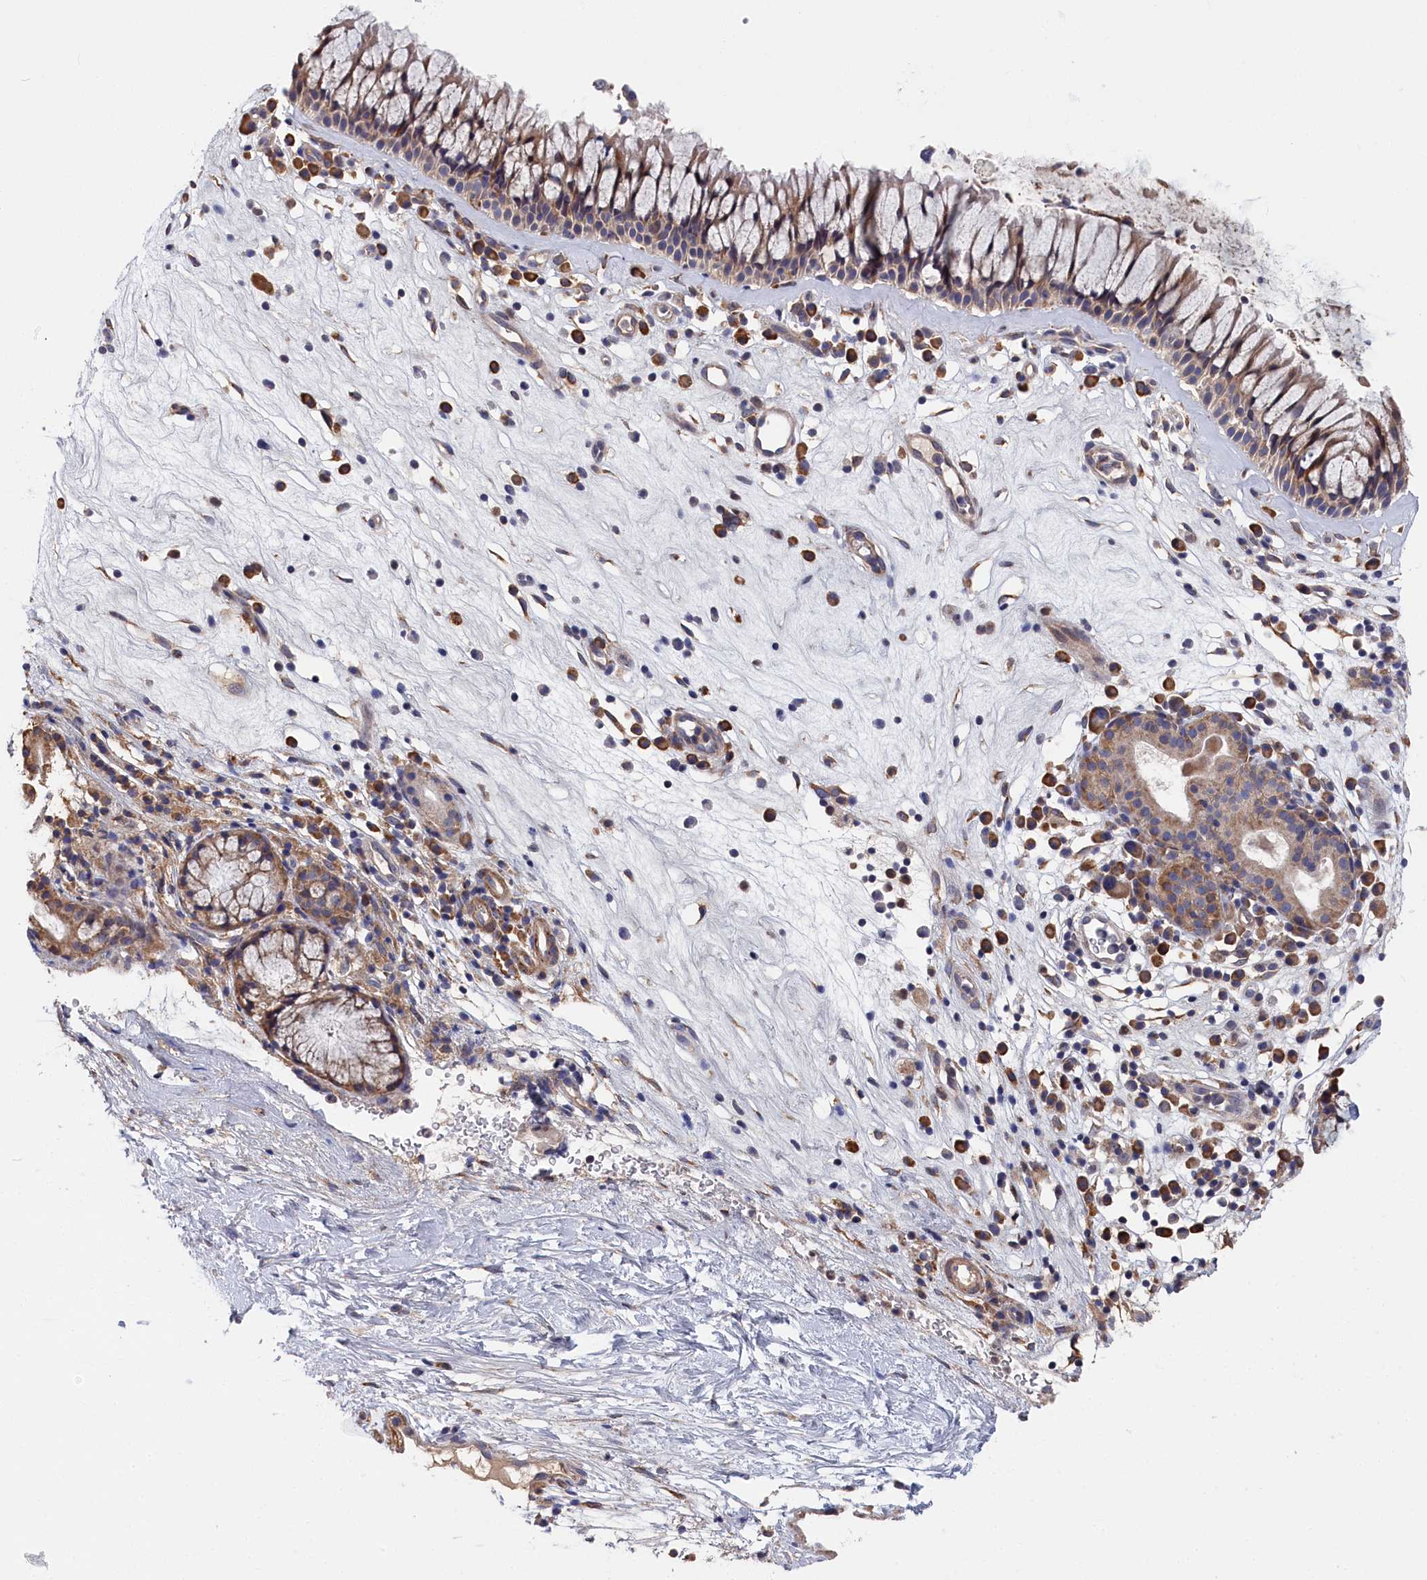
{"staining": {"intensity": "moderate", "quantity": "25%-75%", "location": "cytoplasmic/membranous"}, "tissue": "nasopharynx", "cell_type": "Respiratory epithelial cells", "image_type": "normal", "snomed": [{"axis": "morphology", "description": "Normal tissue, NOS"}, {"axis": "morphology", "description": "Inflammation, NOS"}, {"axis": "morphology", "description": "Malignant melanoma, Metastatic site"}, {"axis": "topography", "description": "Nasopharynx"}], "caption": "This histopathology image reveals benign nasopharynx stained with immunohistochemistry (IHC) to label a protein in brown. The cytoplasmic/membranous of respiratory epithelial cells show moderate positivity for the protein. Nuclei are counter-stained blue.", "gene": "CYB5D2", "patient": {"sex": "male", "age": 70}}